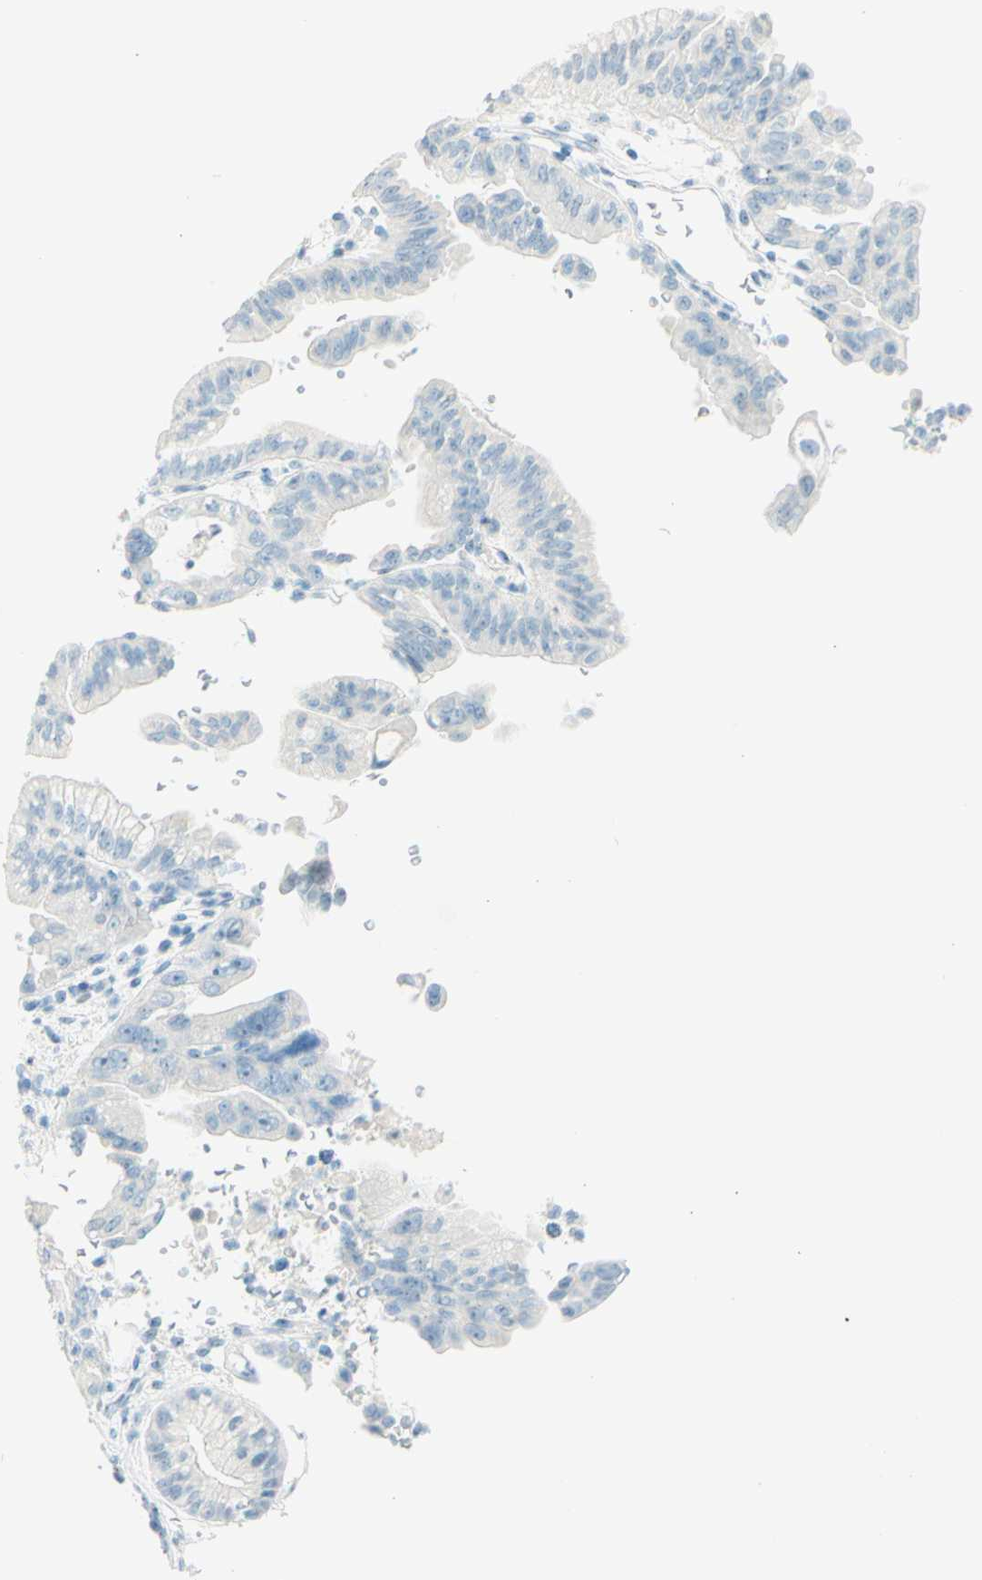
{"staining": {"intensity": "negative", "quantity": "none", "location": "none"}, "tissue": "pancreatic cancer", "cell_type": "Tumor cells", "image_type": "cancer", "snomed": [{"axis": "morphology", "description": "Adenocarcinoma, NOS"}, {"axis": "topography", "description": "Pancreas"}], "caption": "Immunohistochemistry (IHC) histopathology image of human adenocarcinoma (pancreatic) stained for a protein (brown), which exhibits no staining in tumor cells.", "gene": "FMR1NB", "patient": {"sex": "male", "age": 70}}